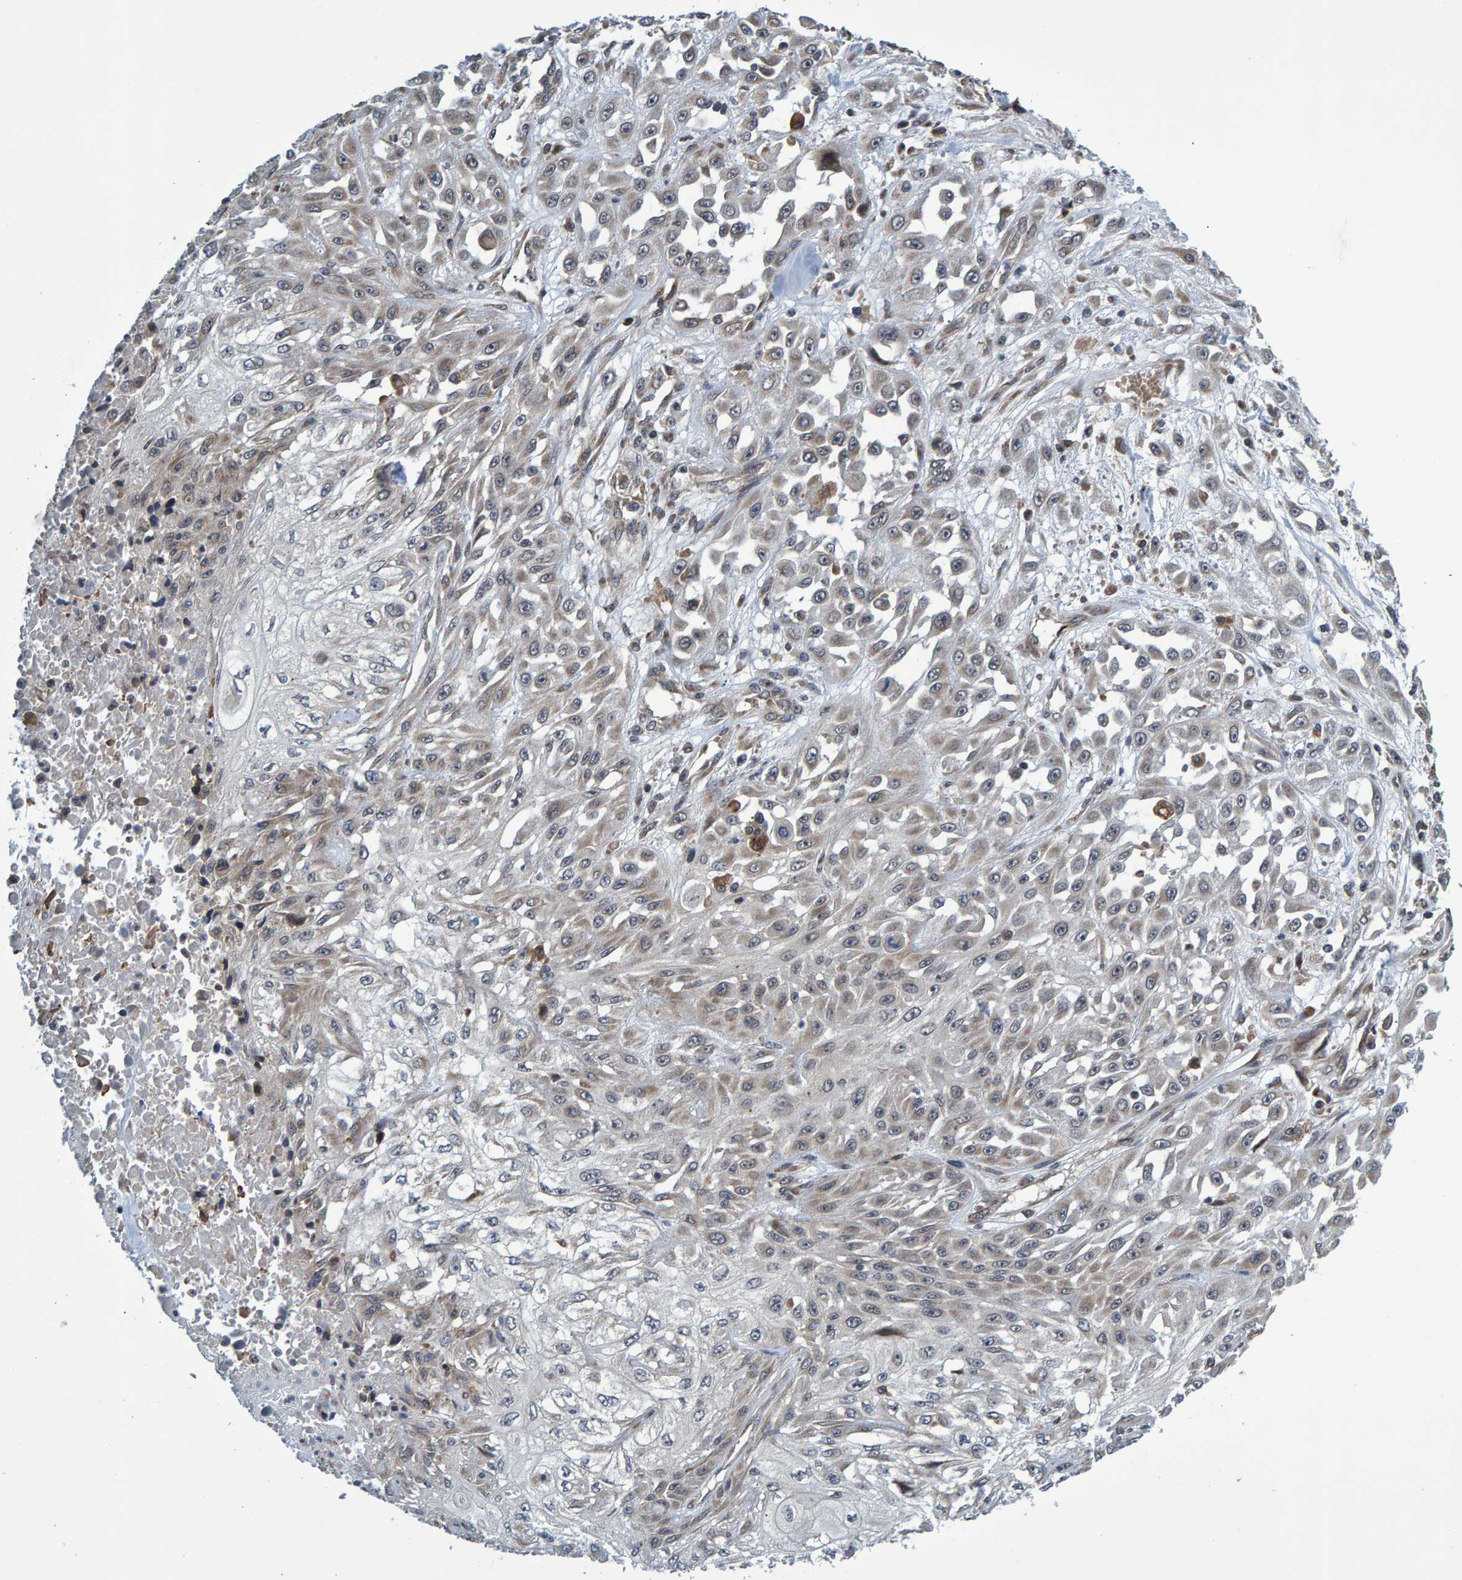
{"staining": {"intensity": "weak", "quantity": "<25%", "location": "cytoplasmic/membranous"}, "tissue": "skin cancer", "cell_type": "Tumor cells", "image_type": "cancer", "snomed": [{"axis": "morphology", "description": "Squamous cell carcinoma, NOS"}, {"axis": "morphology", "description": "Squamous cell carcinoma, metastatic, NOS"}, {"axis": "topography", "description": "Skin"}, {"axis": "topography", "description": "Lymph node"}], "caption": "An immunohistochemistry micrograph of skin squamous cell carcinoma is shown. There is no staining in tumor cells of skin squamous cell carcinoma.", "gene": "ATP6V1H", "patient": {"sex": "male", "age": 75}}